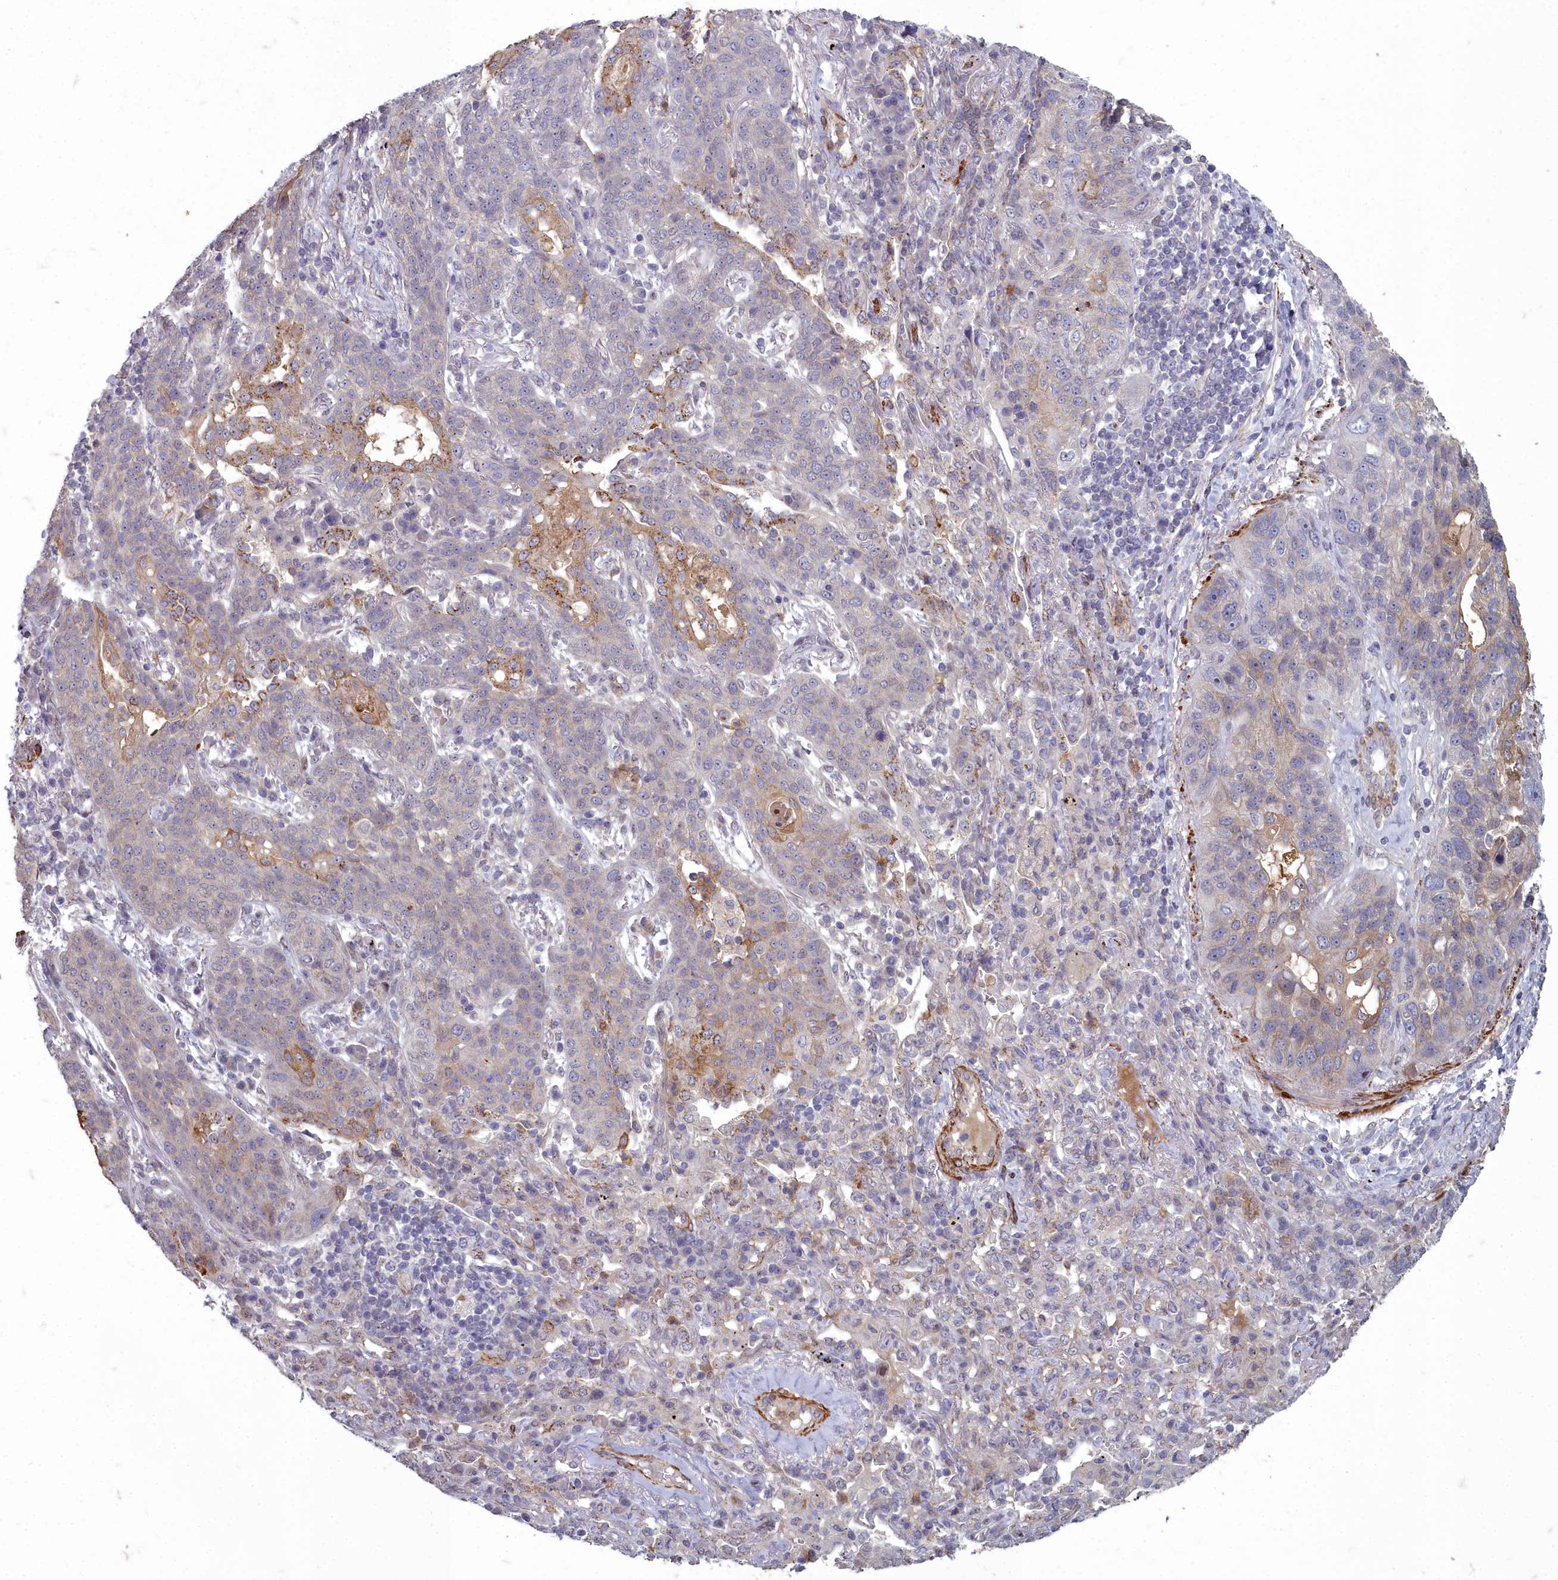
{"staining": {"intensity": "moderate", "quantity": "<25%", "location": "cytoplasmic/membranous"}, "tissue": "lung cancer", "cell_type": "Tumor cells", "image_type": "cancer", "snomed": [{"axis": "morphology", "description": "Squamous cell carcinoma, NOS"}, {"axis": "topography", "description": "Lung"}], "caption": "The immunohistochemical stain shows moderate cytoplasmic/membranous staining in tumor cells of lung cancer (squamous cell carcinoma) tissue.", "gene": "ZNF626", "patient": {"sex": "female", "age": 70}}